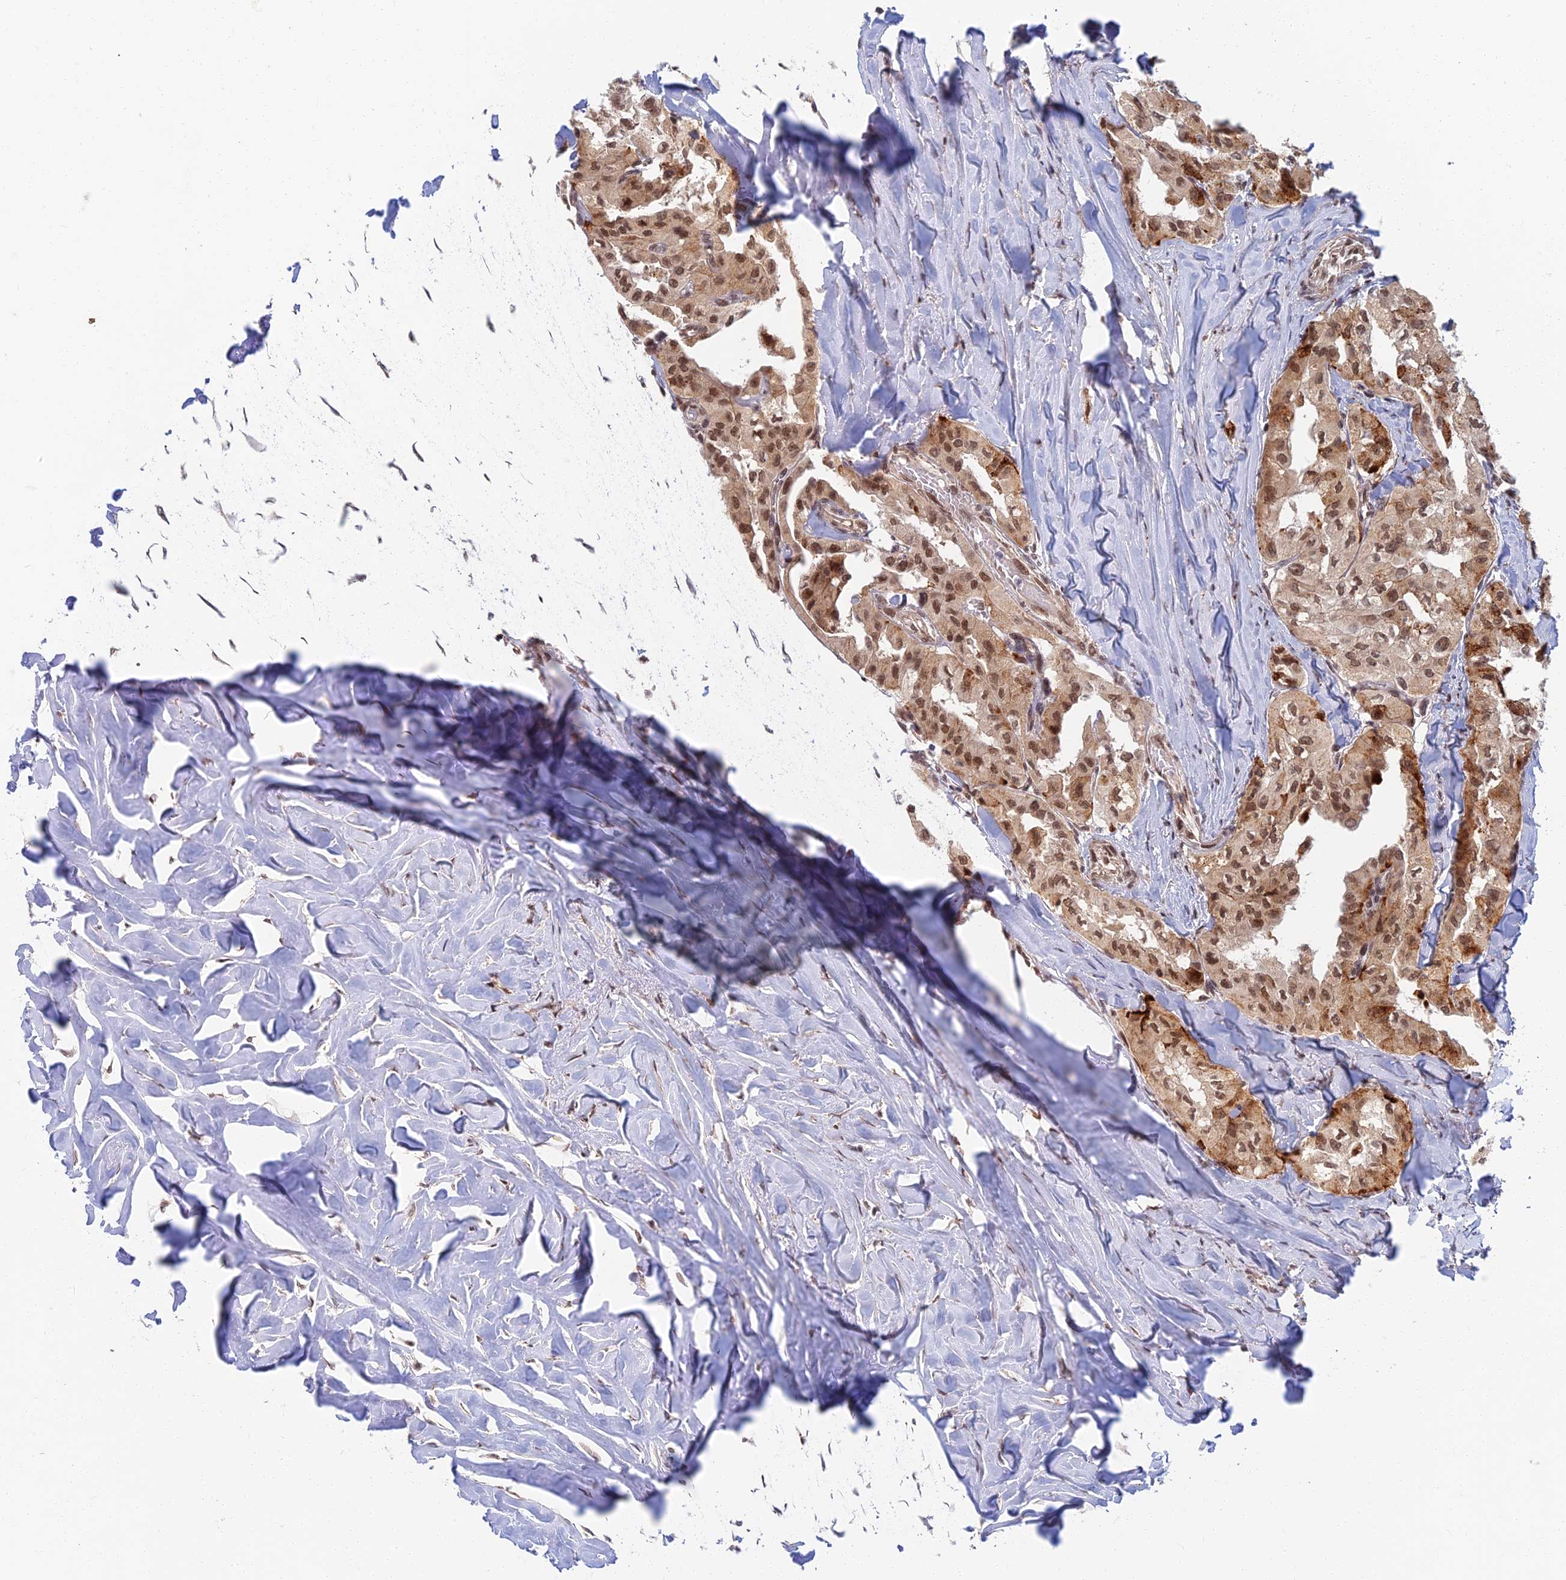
{"staining": {"intensity": "strong", "quantity": "25%-75%", "location": "cytoplasmic/membranous,nuclear"}, "tissue": "thyroid cancer", "cell_type": "Tumor cells", "image_type": "cancer", "snomed": [{"axis": "morphology", "description": "Papillary adenocarcinoma, NOS"}, {"axis": "topography", "description": "Thyroid gland"}], "caption": "This image shows immunohistochemistry staining of thyroid papillary adenocarcinoma, with high strong cytoplasmic/membranous and nuclear staining in about 25%-75% of tumor cells.", "gene": "TCEA2", "patient": {"sex": "female", "age": 59}}